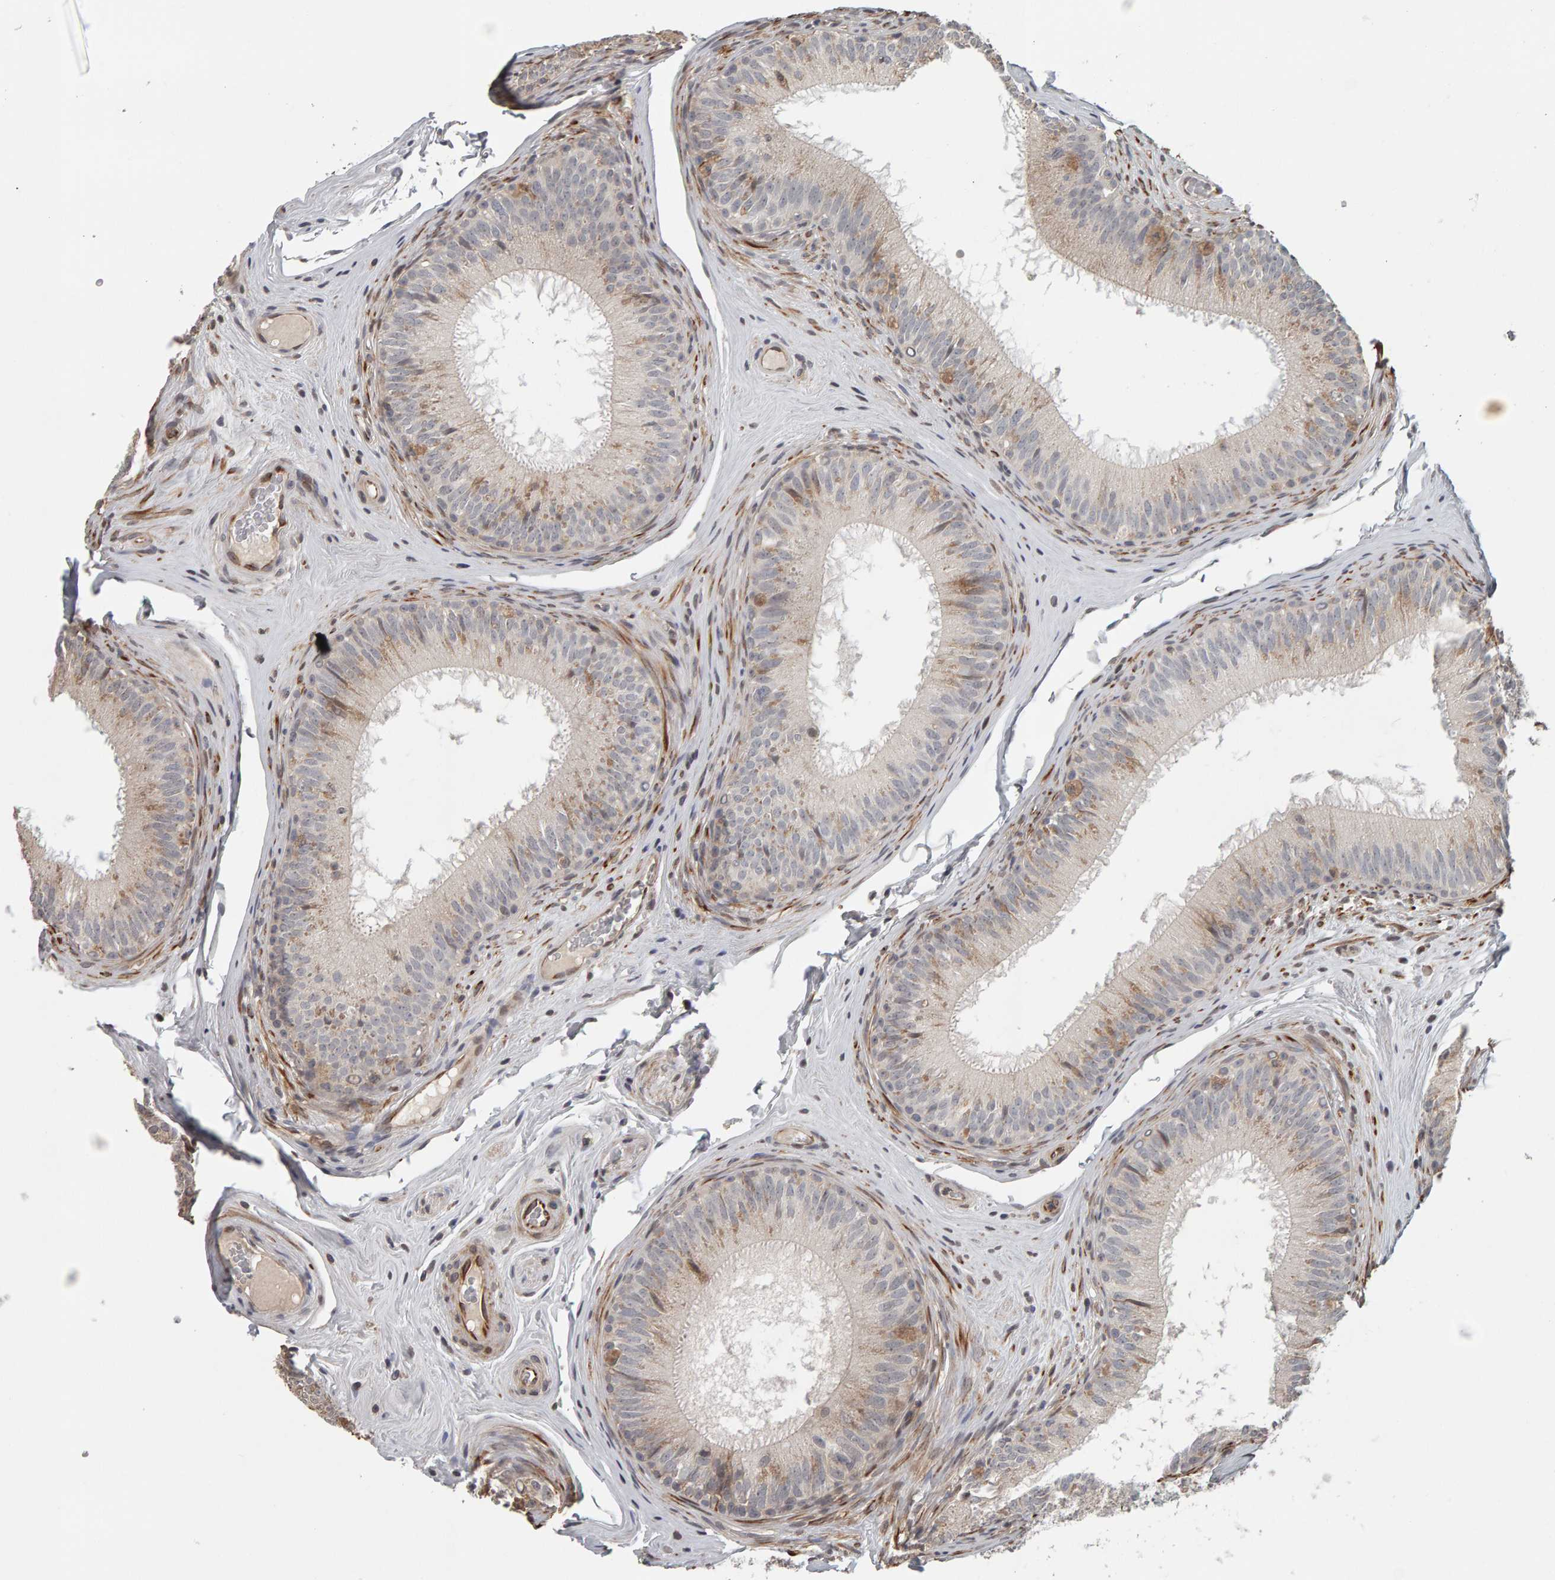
{"staining": {"intensity": "weak", "quantity": "<25%", "location": "cytoplasmic/membranous"}, "tissue": "epididymis", "cell_type": "Glandular cells", "image_type": "normal", "snomed": [{"axis": "morphology", "description": "Normal tissue, NOS"}, {"axis": "topography", "description": "Epididymis"}], "caption": "An image of human epididymis is negative for staining in glandular cells. (DAB (3,3'-diaminobenzidine) immunohistochemistry (IHC), high magnification).", "gene": "TEFM", "patient": {"sex": "male", "age": 32}}